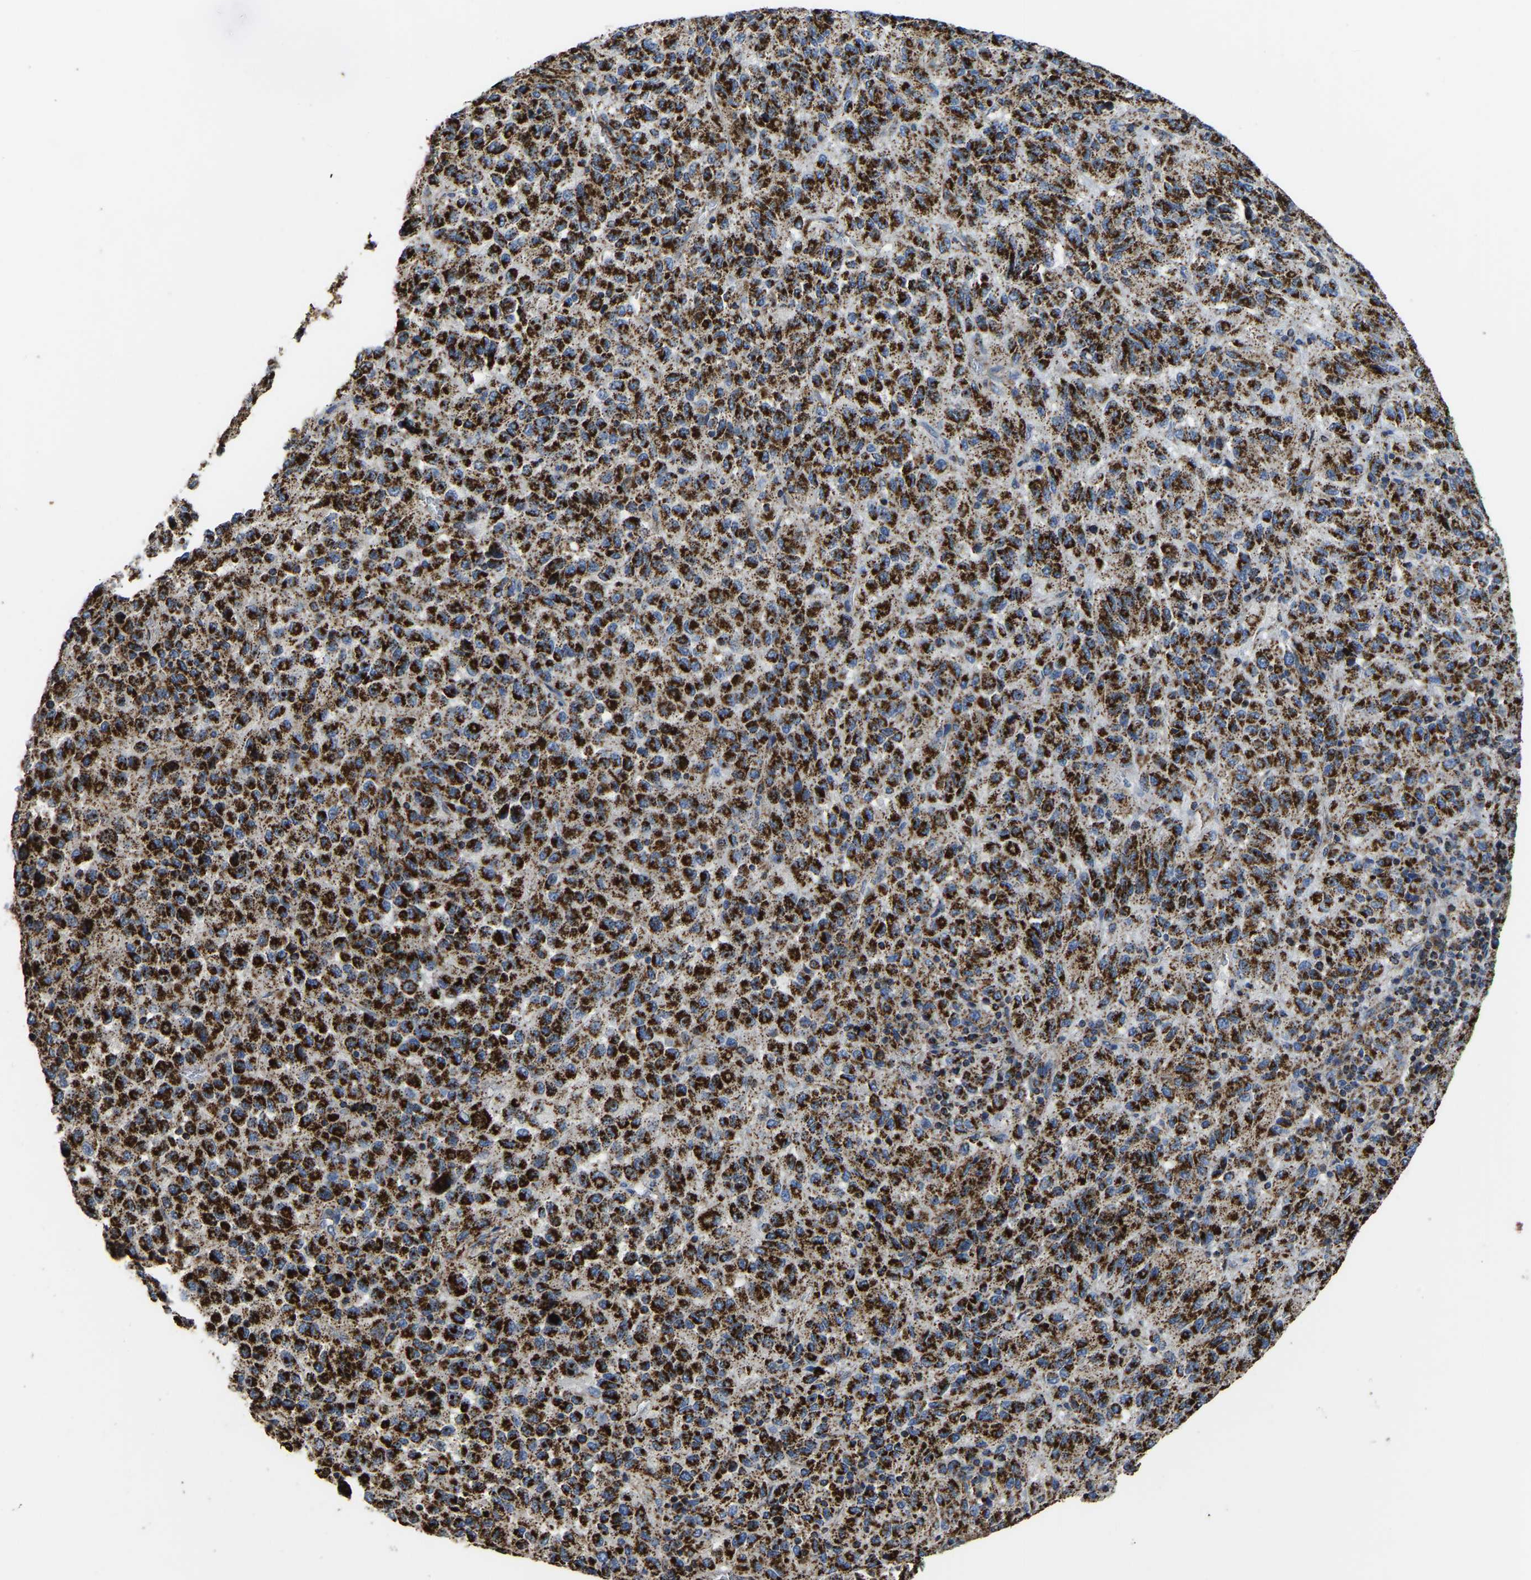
{"staining": {"intensity": "strong", "quantity": ">75%", "location": "cytoplasmic/membranous"}, "tissue": "melanoma", "cell_type": "Tumor cells", "image_type": "cancer", "snomed": [{"axis": "morphology", "description": "Malignant melanoma, Metastatic site"}, {"axis": "topography", "description": "Lung"}], "caption": "Protein expression analysis of human melanoma reveals strong cytoplasmic/membranous staining in approximately >75% of tumor cells. Using DAB (3,3'-diaminobenzidine) (brown) and hematoxylin (blue) stains, captured at high magnification using brightfield microscopy.", "gene": "ETFA", "patient": {"sex": "male", "age": 64}}